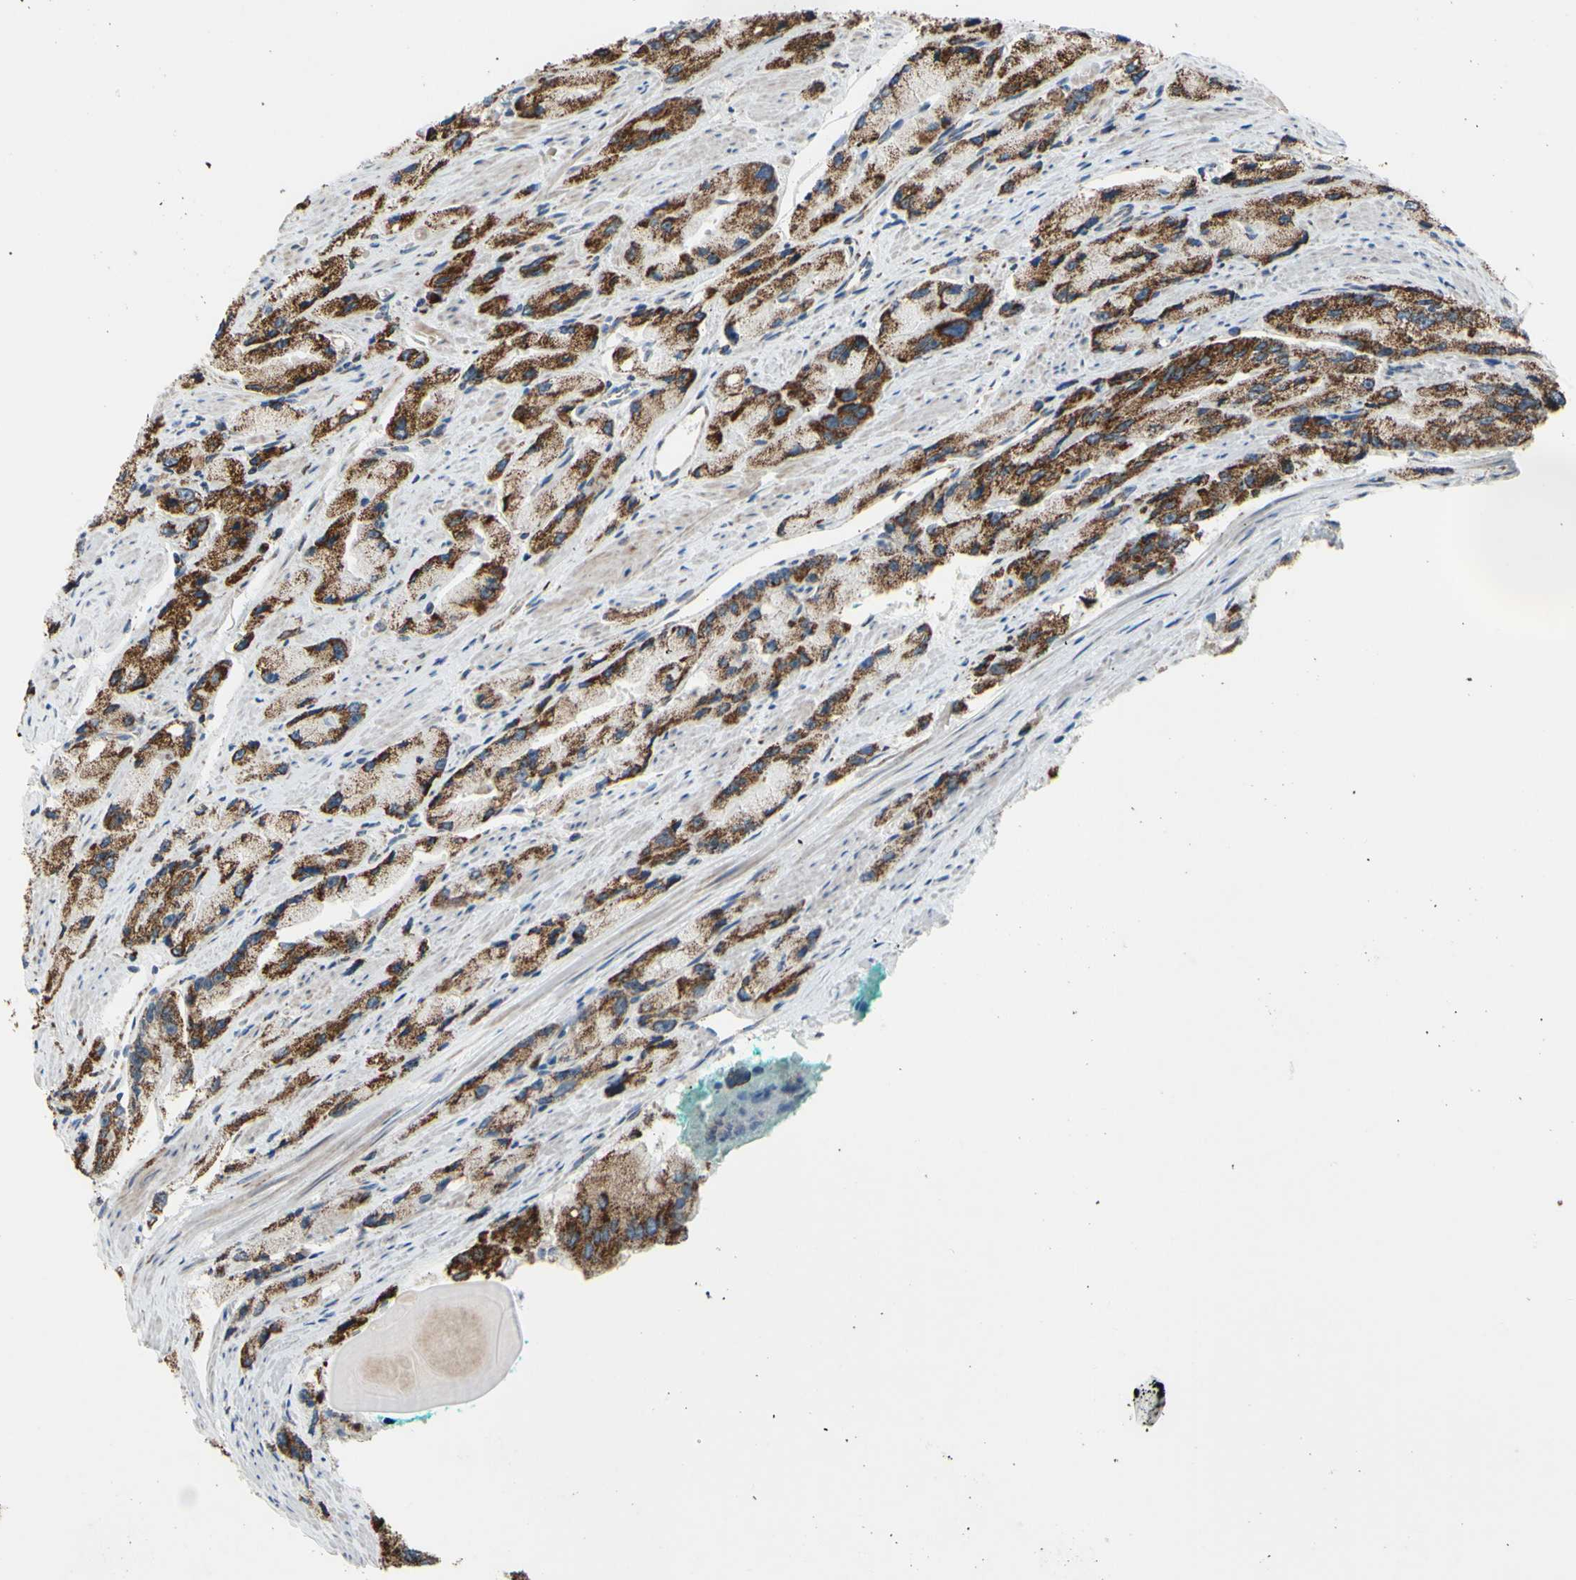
{"staining": {"intensity": "strong", "quantity": "25%-75%", "location": "cytoplasmic/membranous"}, "tissue": "prostate cancer", "cell_type": "Tumor cells", "image_type": "cancer", "snomed": [{"axis": "morphology", "description": "Adenocarcinoma, High grade"}, {"axis": "topography", "description": "Prostate"}], "caption": "Protein expression analysis of human prostate adenocarcinoma (high-grade) reveals strong cytoplasmic/membranous staining in about 25%-75% of tumor cells. (Brightfield microscopy of DAB IHC at high magnification).", "gene": "GLT8D1", "patient": {"sex": "male", "age": 58}}